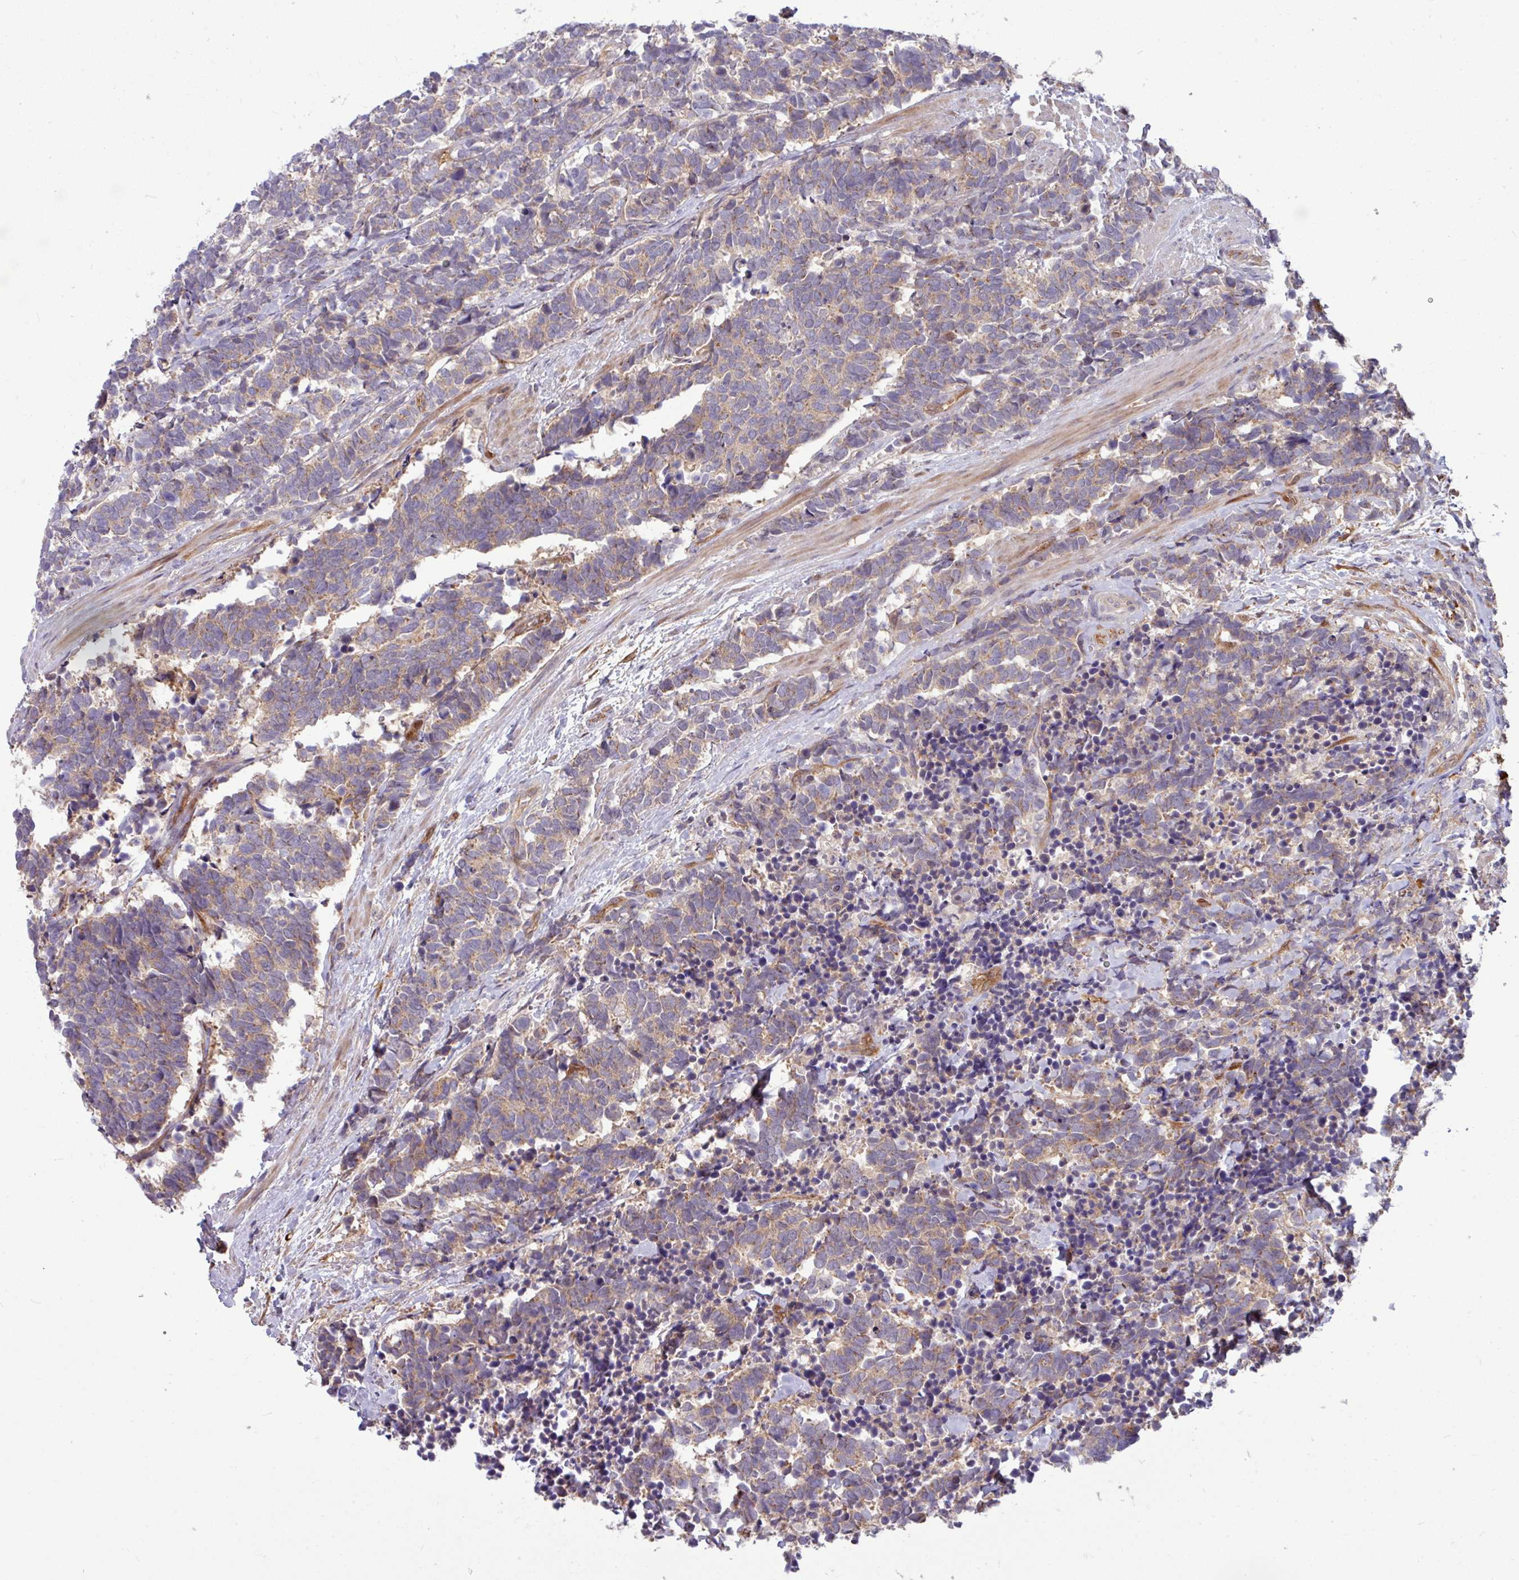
{"staining": {"intensity": "moderate", "quantity": "25%-75%", "location": "cytoplasmic/membranous"}, "tissue": "carcinoid", "cell_type": "Tumor cells", "image_type": "cancer", "snomed": [{"axis": "morphology", "description": "Carcinoma, NOS"}, {"axis": "morphology", "description": "Carcinoid, malignant, NOS"}, {"axis": "topography", "description": "Prostate"}], "caption": "Carcinoid was stained to show a protein in brown. There is medium levels of moderate cytoplasmic/membranous staining in approximately 25%-75% of tumor cells.", "gene": "B4GALNT4", "patient": {"sex": "male", "age": 57}}